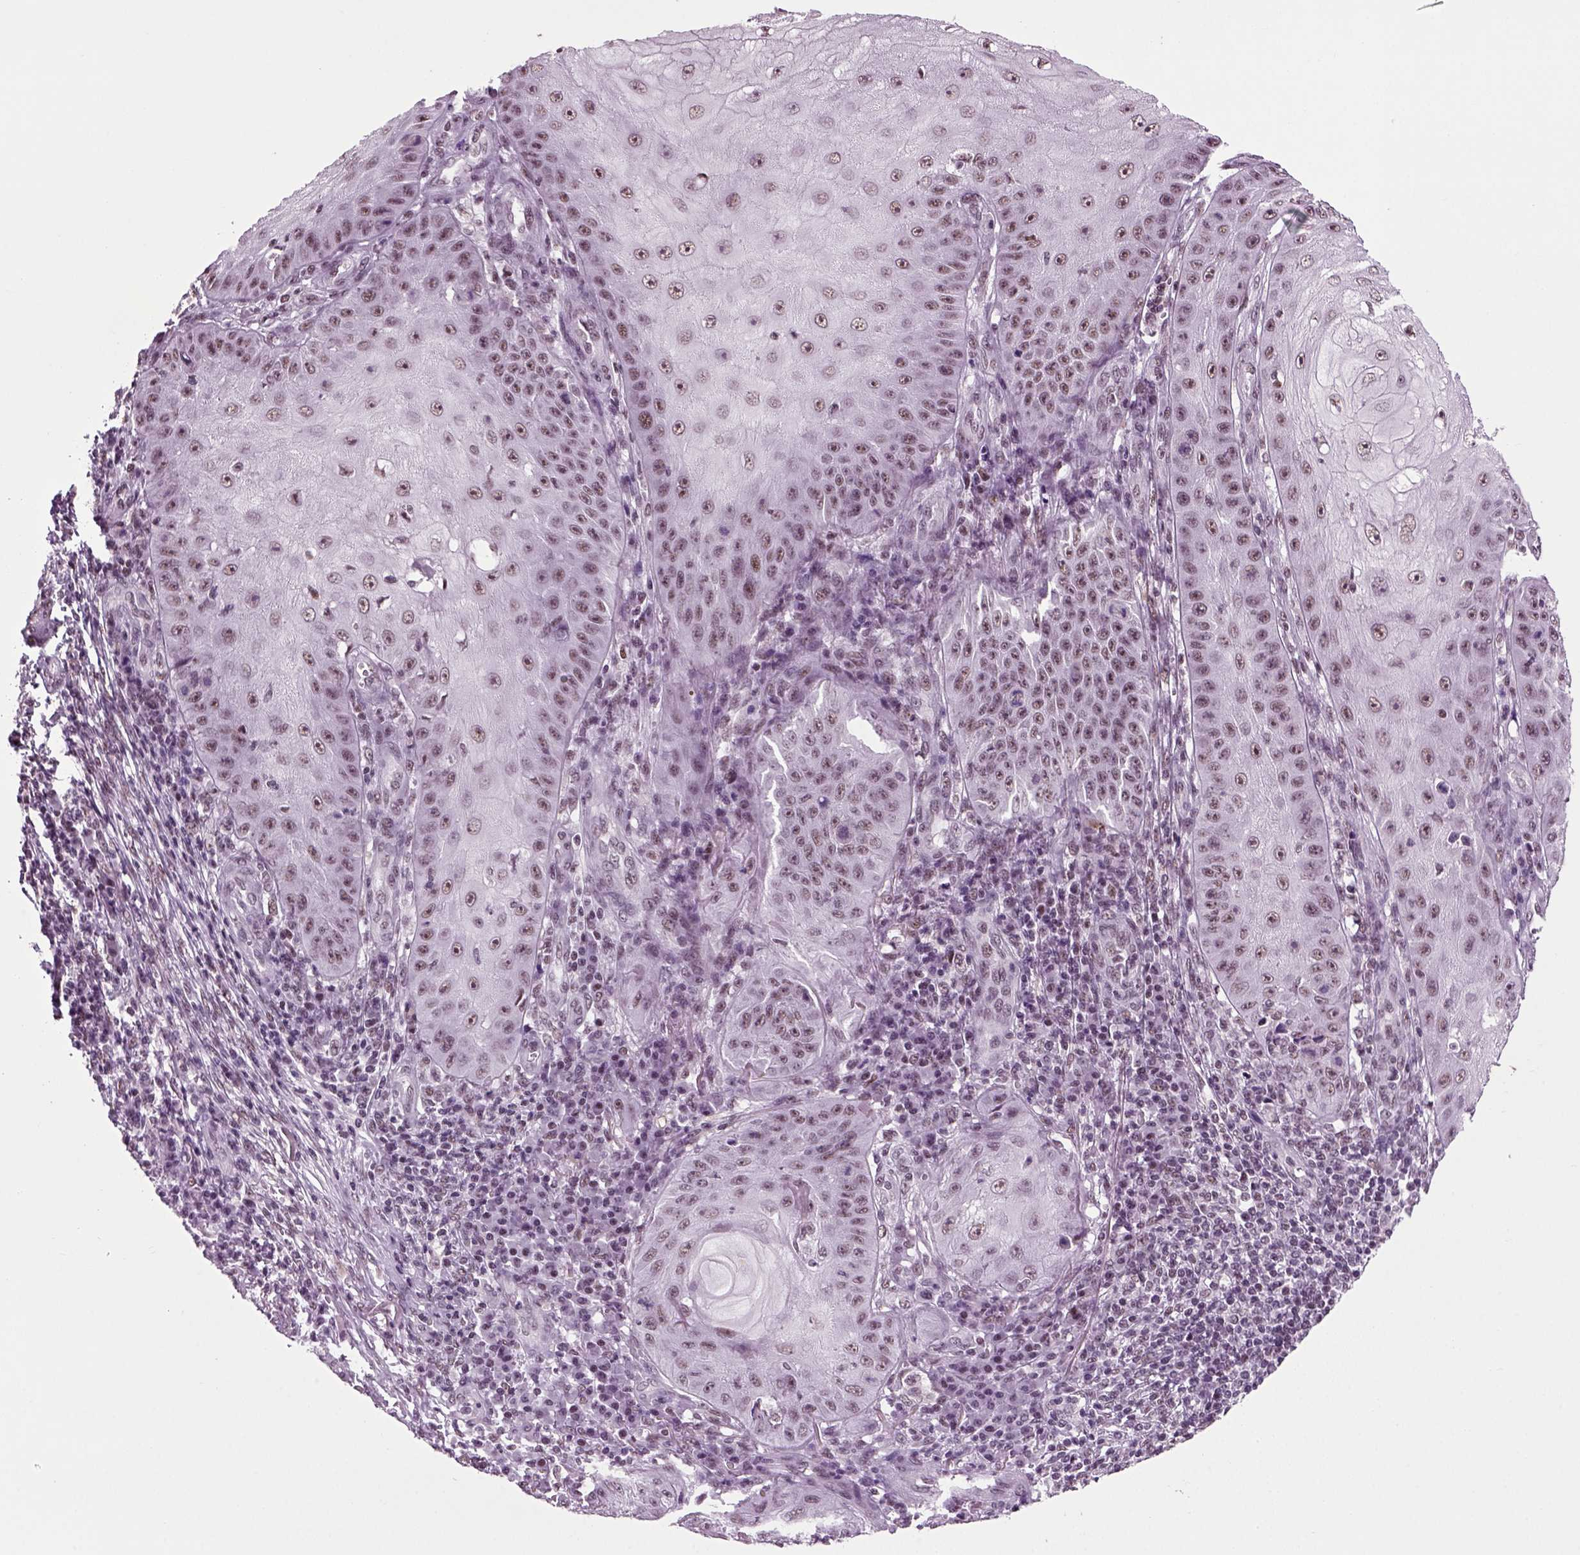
{"staining": {"intensity": "weak", "quantity": "25%-75%", "location": "nuclear"}, "tissue": "skin cancer", "cell_type": "Tumor cells", "image_type": "cancer", "snomed": [{"axis": "morphology", "description": "Squamous cell carcinoma, NOS"}, {"axis": "topography", "description": "Skin"}], "caption": "A photomicrograph of skin squamous cell carcinoma stained for a protein shows weak nuclear brown staining in tumor cells.", "gene": "RCOR3", "patient": {"sex": "male", "age": 70}}